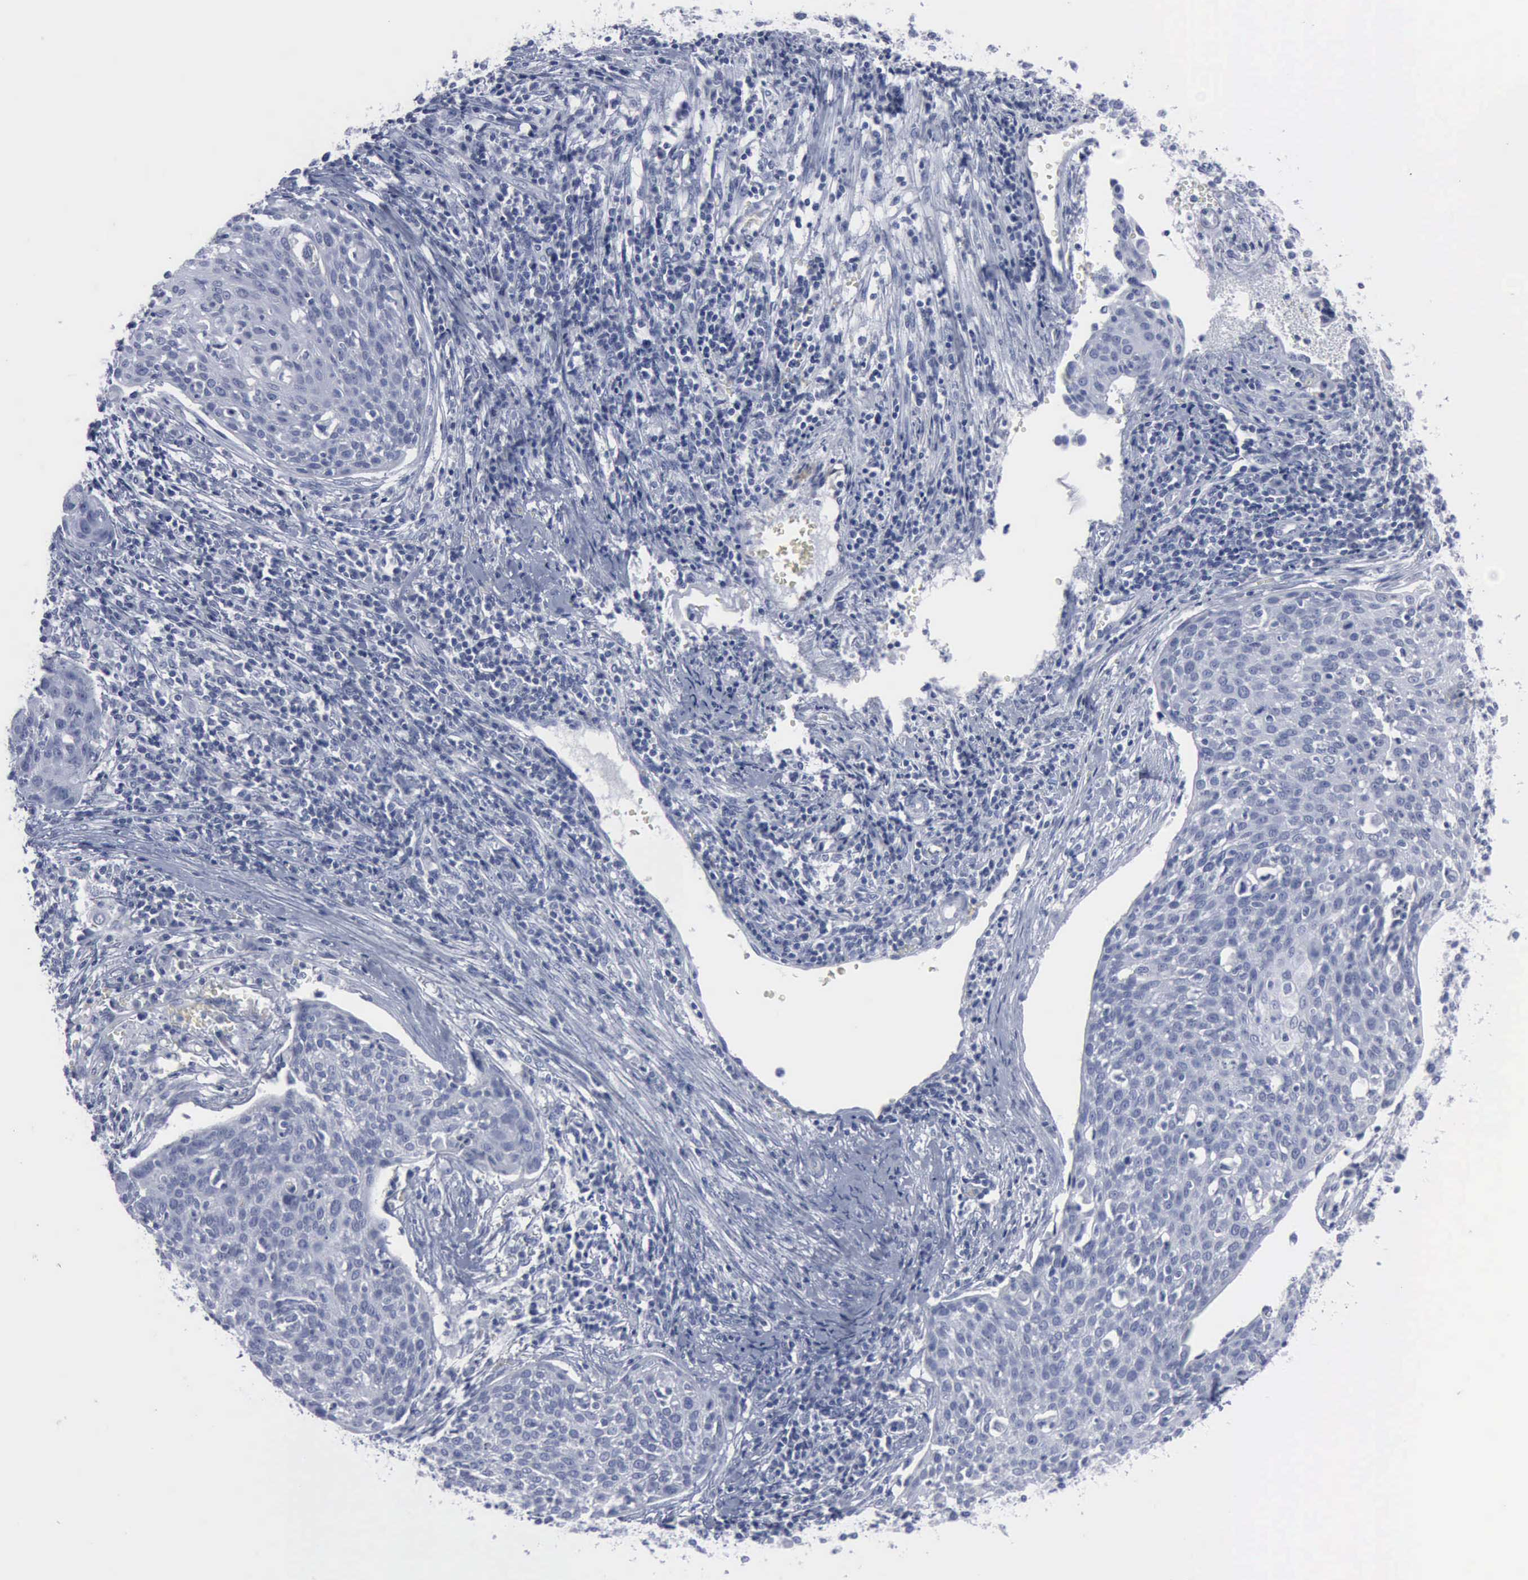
{"staining": {"intensity": "negative", "quantity": "none", "location": "none"}, "tissue": "cervical cancer", "cell_type": "Tumor cells", "image_type": "cancer", "snomed": [{"axis": "morphology", "description": "Squamous cell carcinoma, NOS"}, {"axis": "topography", "description": "Cervix"}], "caption": "A high-resolution photomicrograph shows immunohistochemistry (IHC) staining of squamous cell carcinoma (cervical), which exhibits no significant staining in tumor cells.", "gene": "VCAM1", "patient": {"sex": "female", "age": 38}}